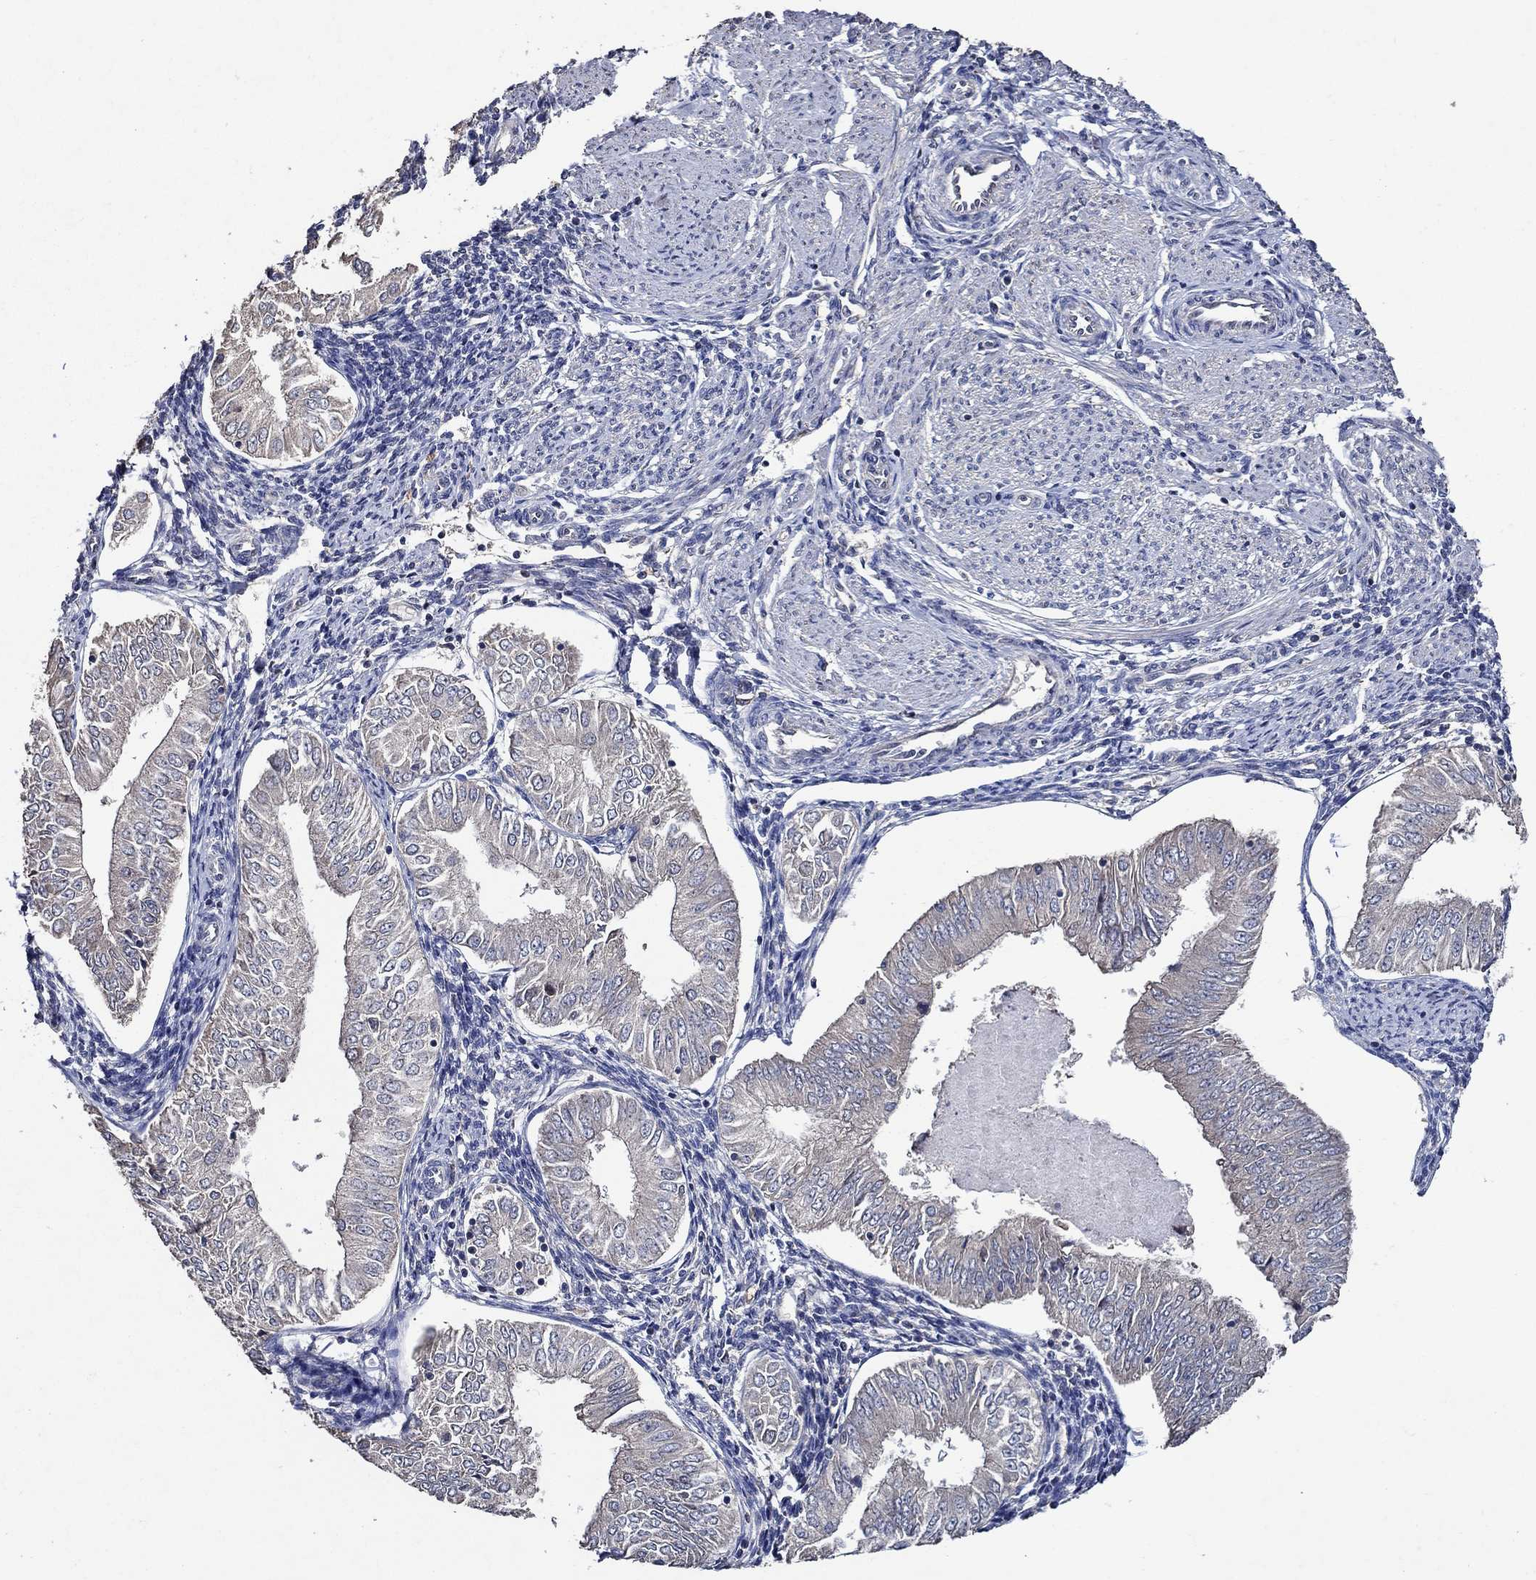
{"staining": {"intensity": "negative", "quantity": "none", "location": "none"}, "tissue": "endometrial cancer", "cell_type": "Tumor cells", "image_type": "cancer", "snomed": [{"axis": "morphology", "description": "Adenocarcinoma, NOS"}, {"axis": "topography", "description": "Endometrium"}], "caption": "Tumor cells show no significant protein expression in adenocarcinoma (endometrial).", "gene": "HAP1", "patient": {"sex": "female", "age": 53}}